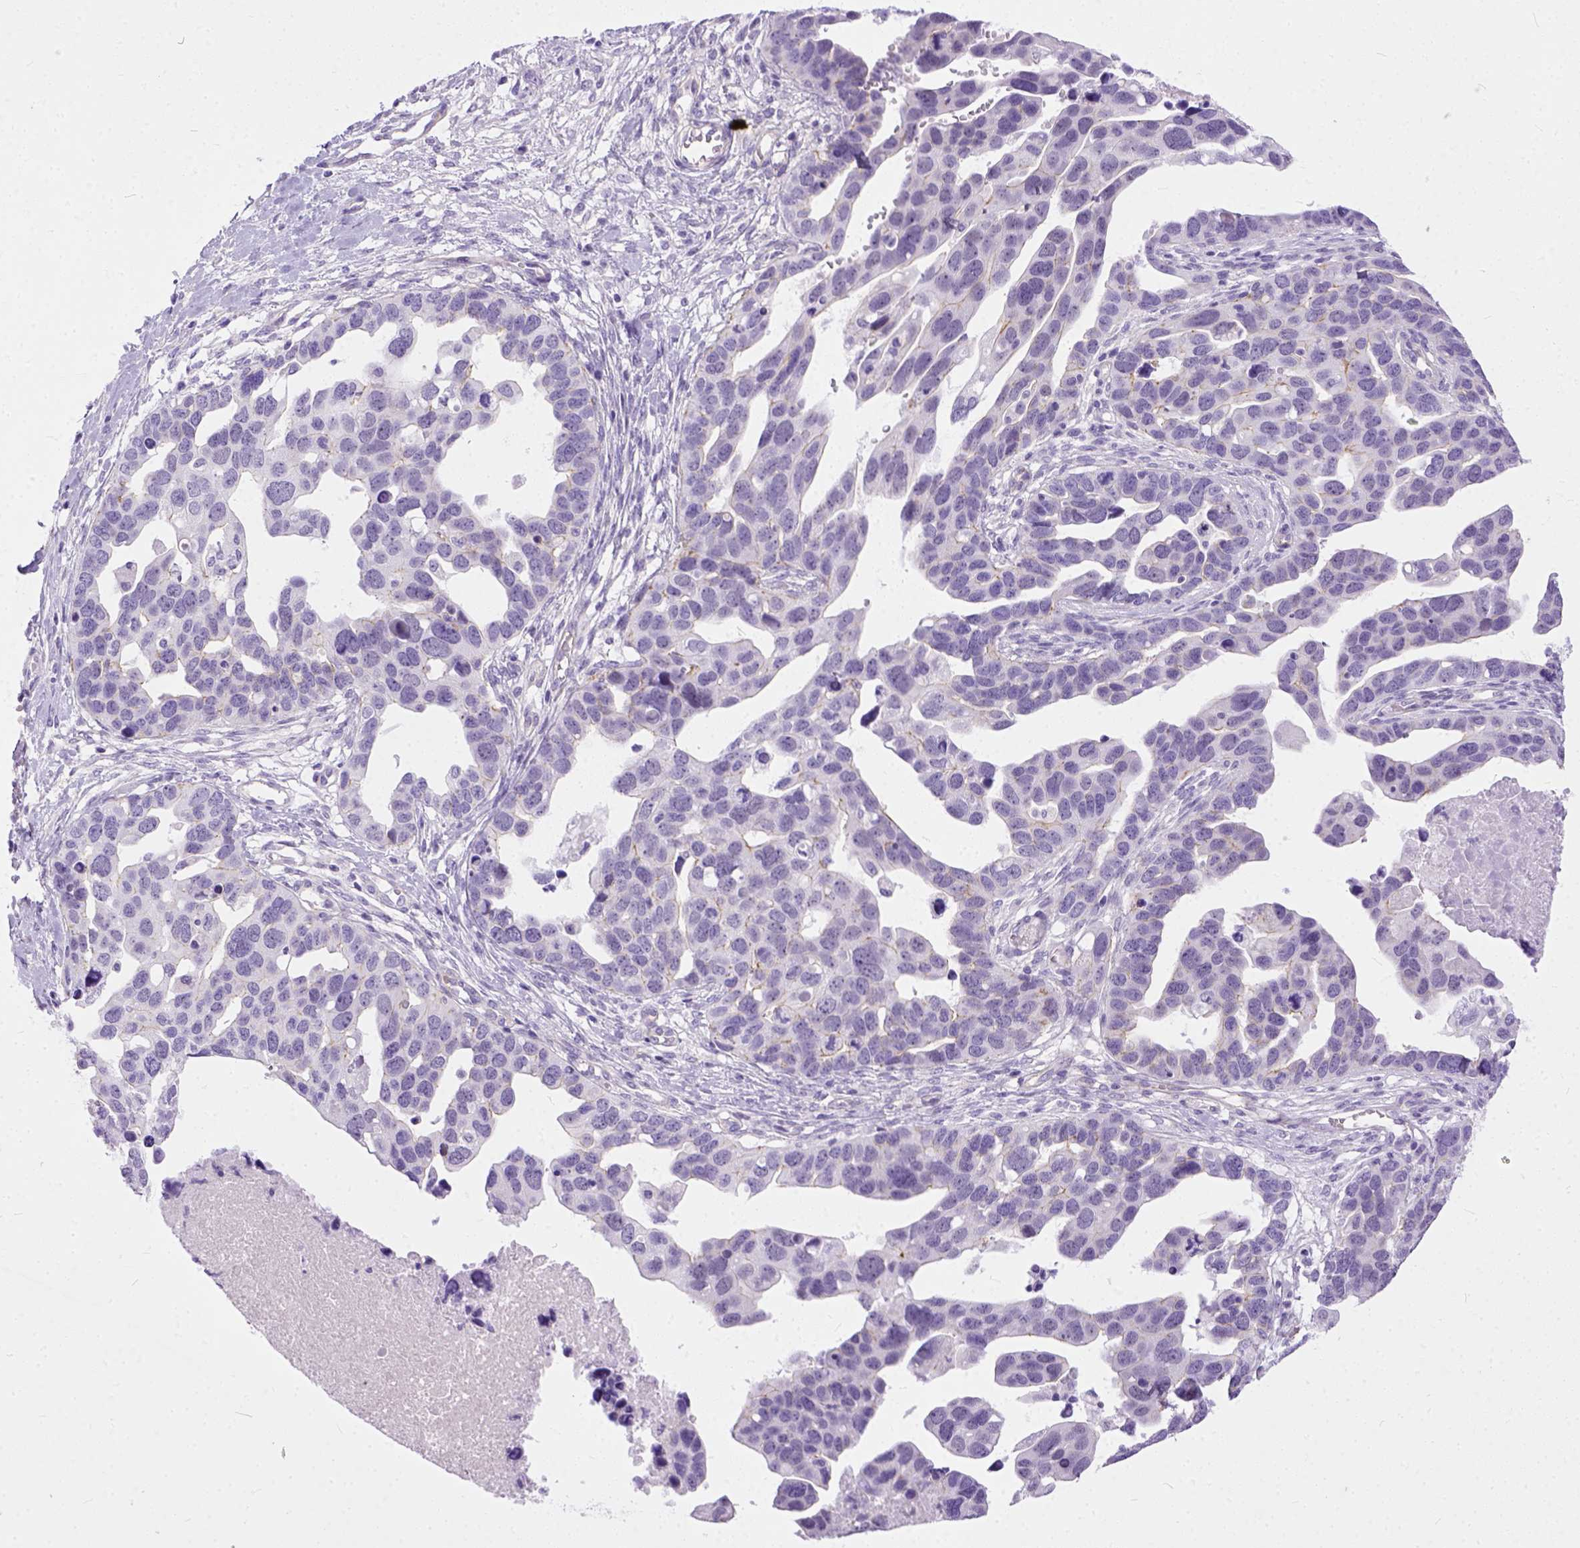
{"staining": {"intensity": "negative", "quantity": "none", "location": "none"}, "tissue": "ovarian cancer", "cell_type": "Tumor cells", "image_type": "cancer", "snomed": [{"axis": "morphology", "description": "Cystadenocarcinoma, serous, NOS"}, {"axis": "topography", "description": "Ovary"}], "caption": "DAB immunohistochemical staining of human ovarian cancer shows no significant staining in tumor cells.", "gene": "ADGRF1", "patient": {"sex": "female", "age": 54}}